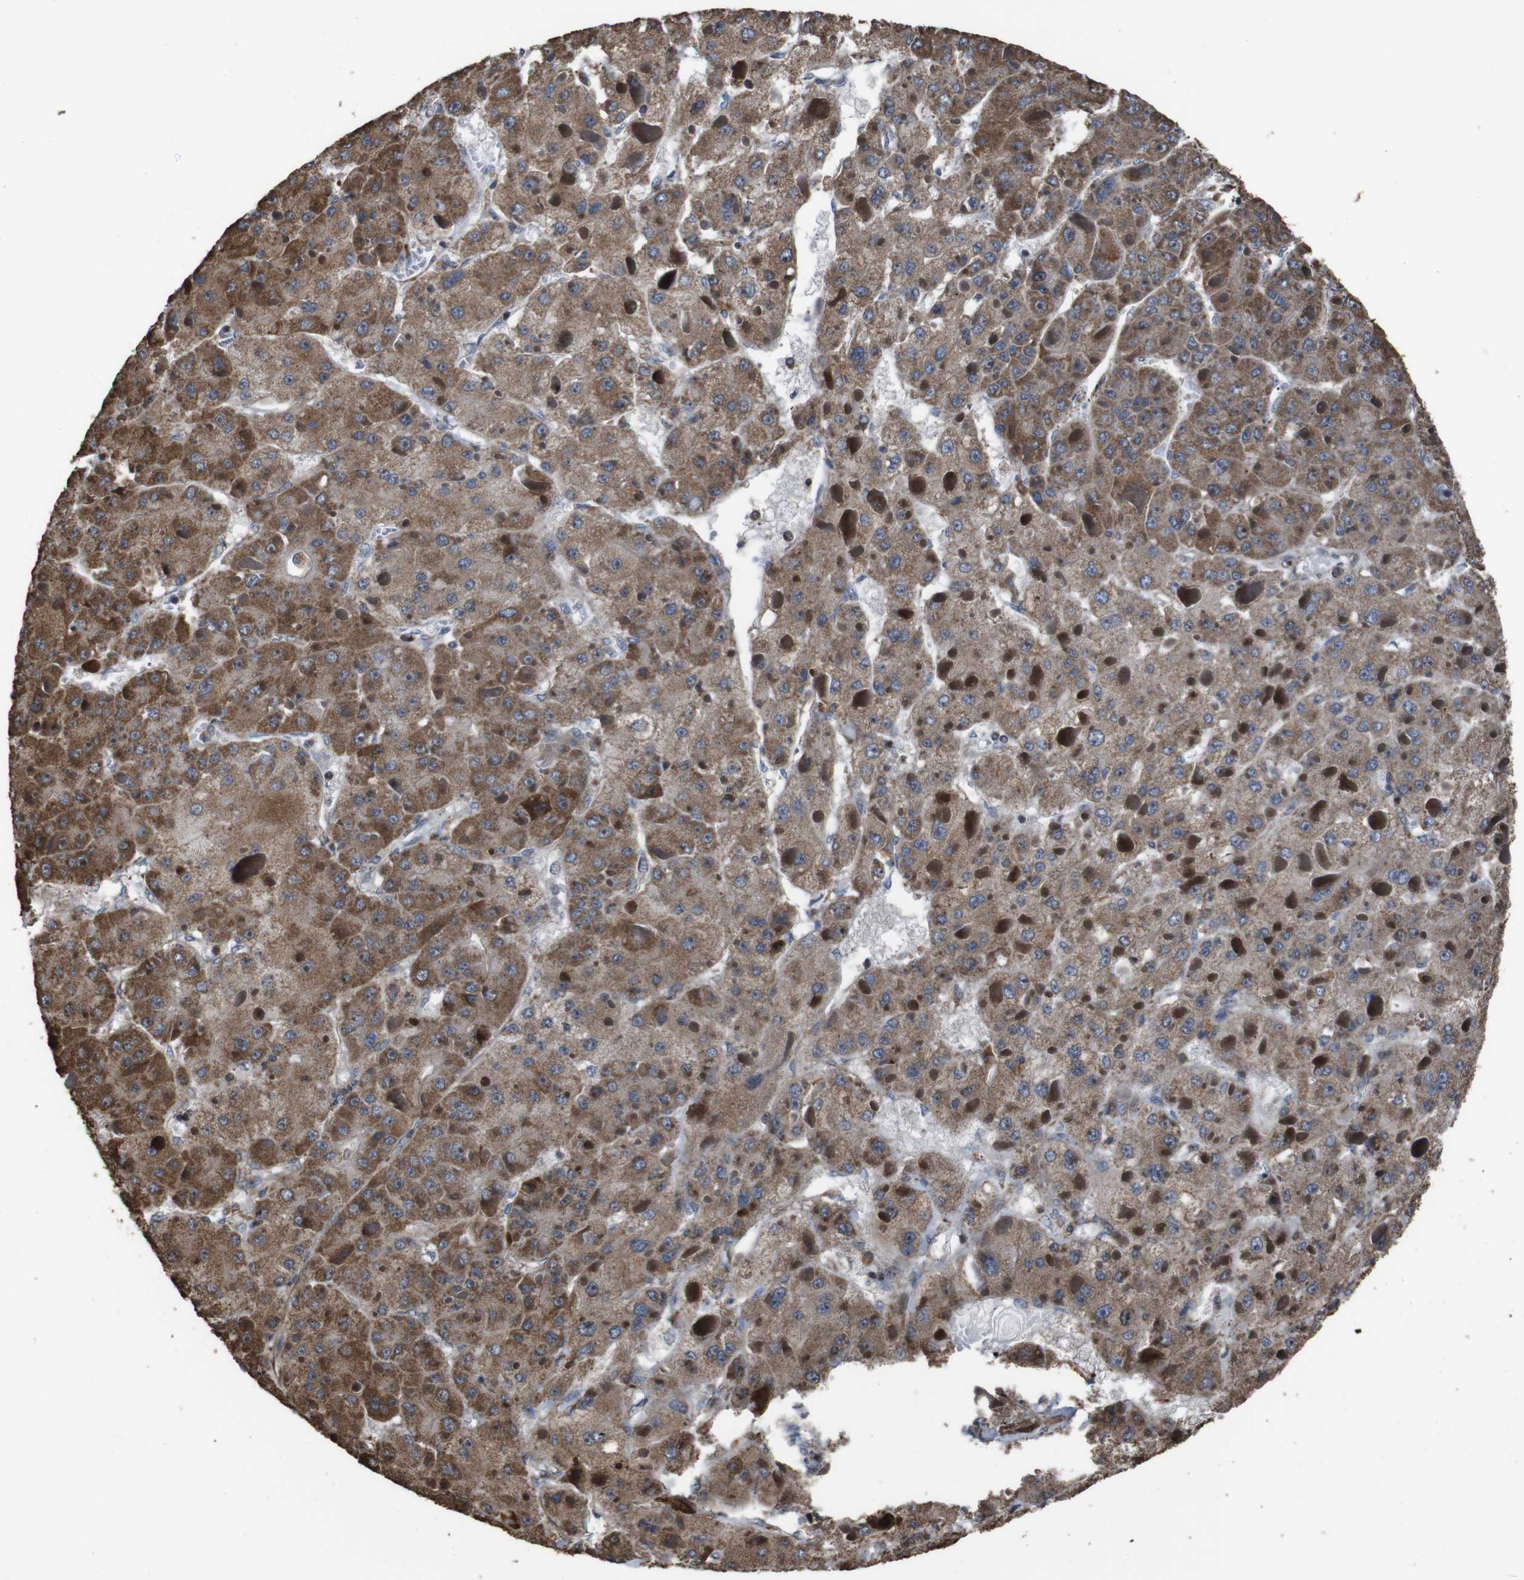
{"staining": {"intensity": "moderate", "quantity": ">75%", "location": "cytoplasmic/membranous"}, "tissue": "liver cancer", "cell_type": "Tumor cells", "image_type": "cancer", "snomed": [{"axis": "morphology", "description": "Carcinoma, Hepatocellular, NOS"}, {"axis": "topography", "description": "Liver"}], "caption": "Moderate cytoplasmic/membranous positivity is seen in approximately >75% of tumor cells in liver cancer.", "gene": "SNN", "patient": {"sex": "female", "age": 73}}